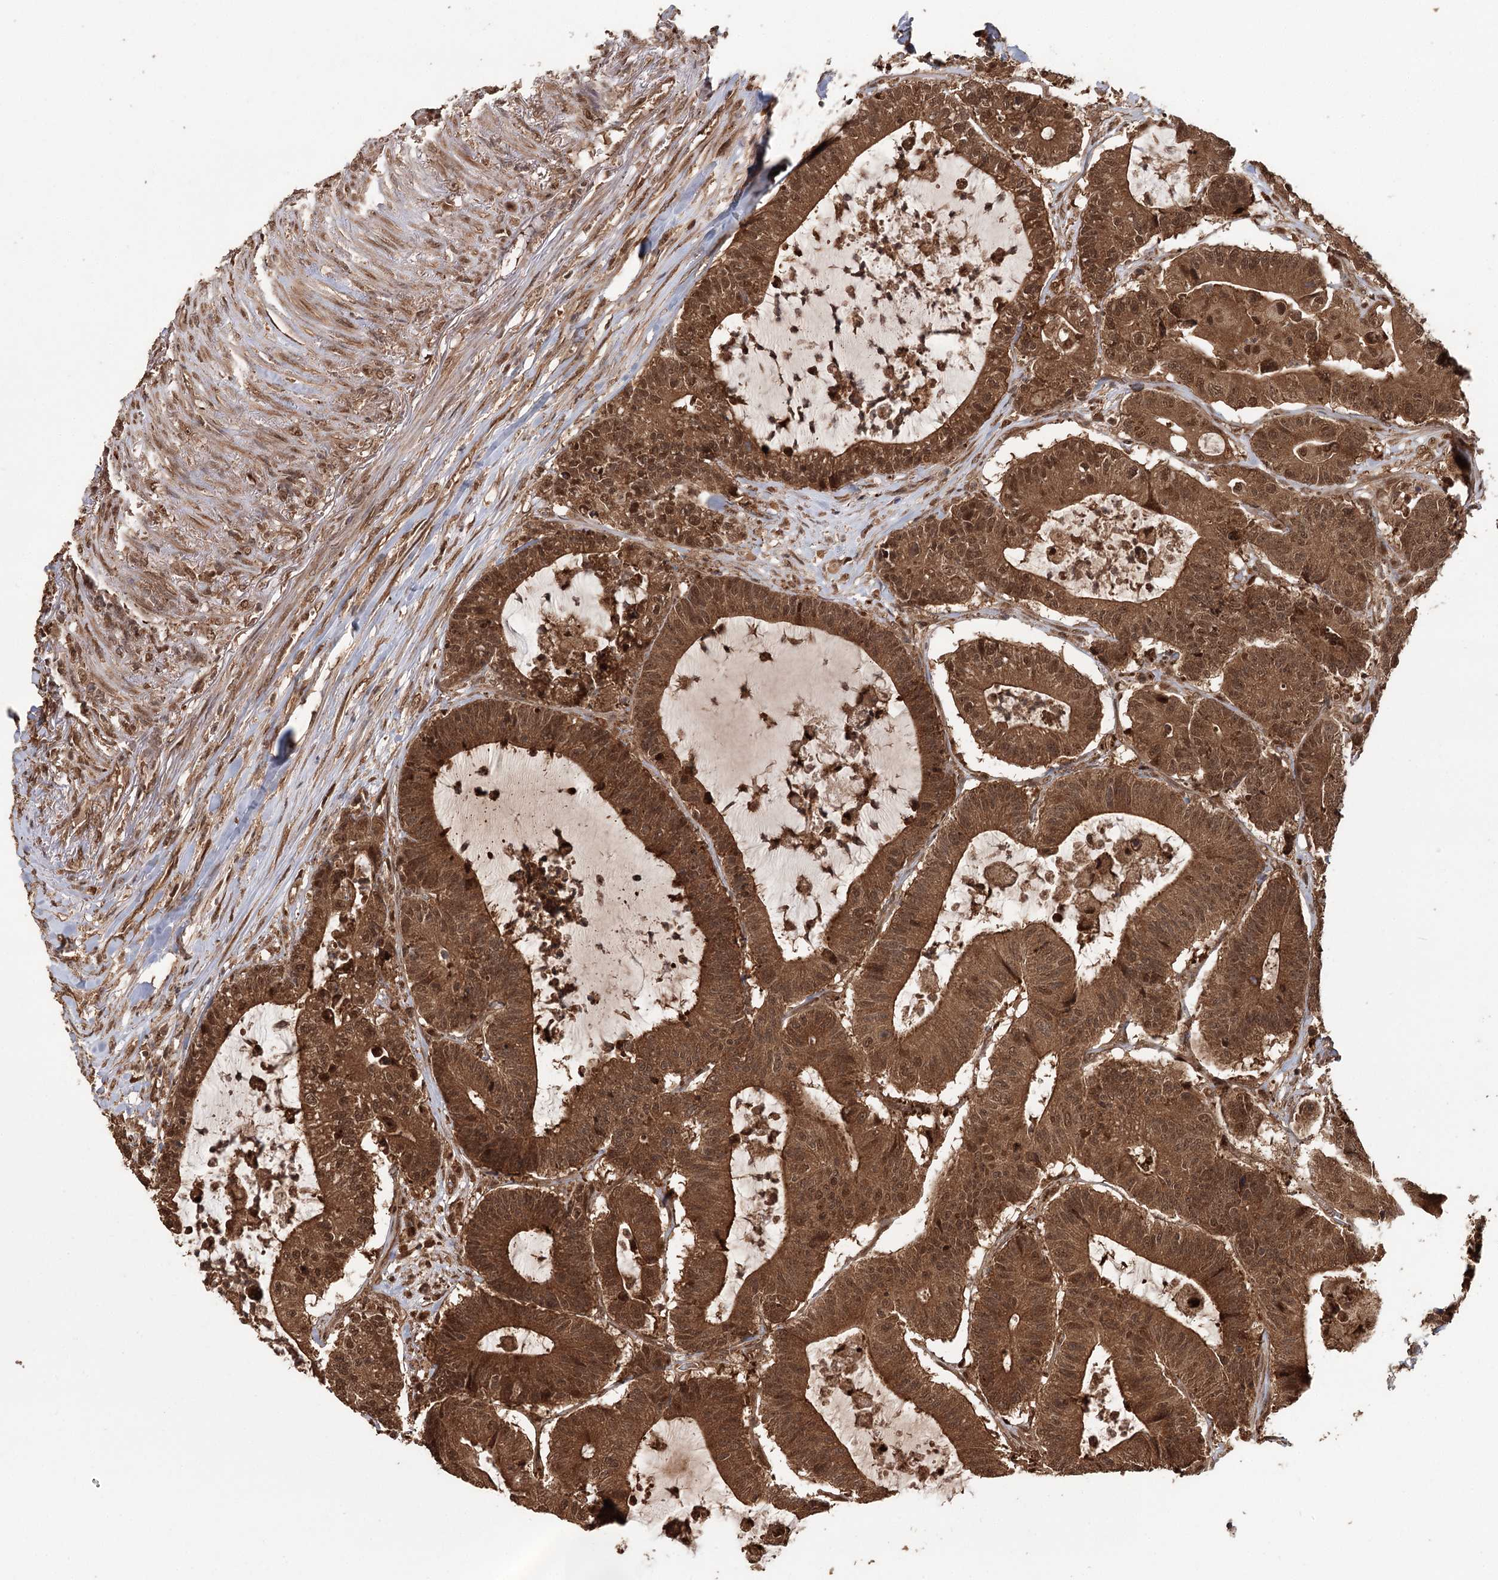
{"staining": {"intensity": "moderate", "quantity": ">75%", "location": "cytoplasmic/membranous,nuclear"}, "tissue": "colorectal cancer", "cell_type": "Tumor cells", "image_type": "cancer", "snomed": [{"axis": "morphology", "description": "Adenocarcinoma, NOS"}, {"axis": "topography", "description": "Colon"}], "caption": "A micrograph showing moderate cytoplasmic/membranous and nuclear staining in approximately >75% of tumor cells in colorectal cancer (adenocarcinoma), as visualized by brown immunohistochemical staining.", "gene": "N6AMT1", "patient": {"sex": "female", "age": 84}}